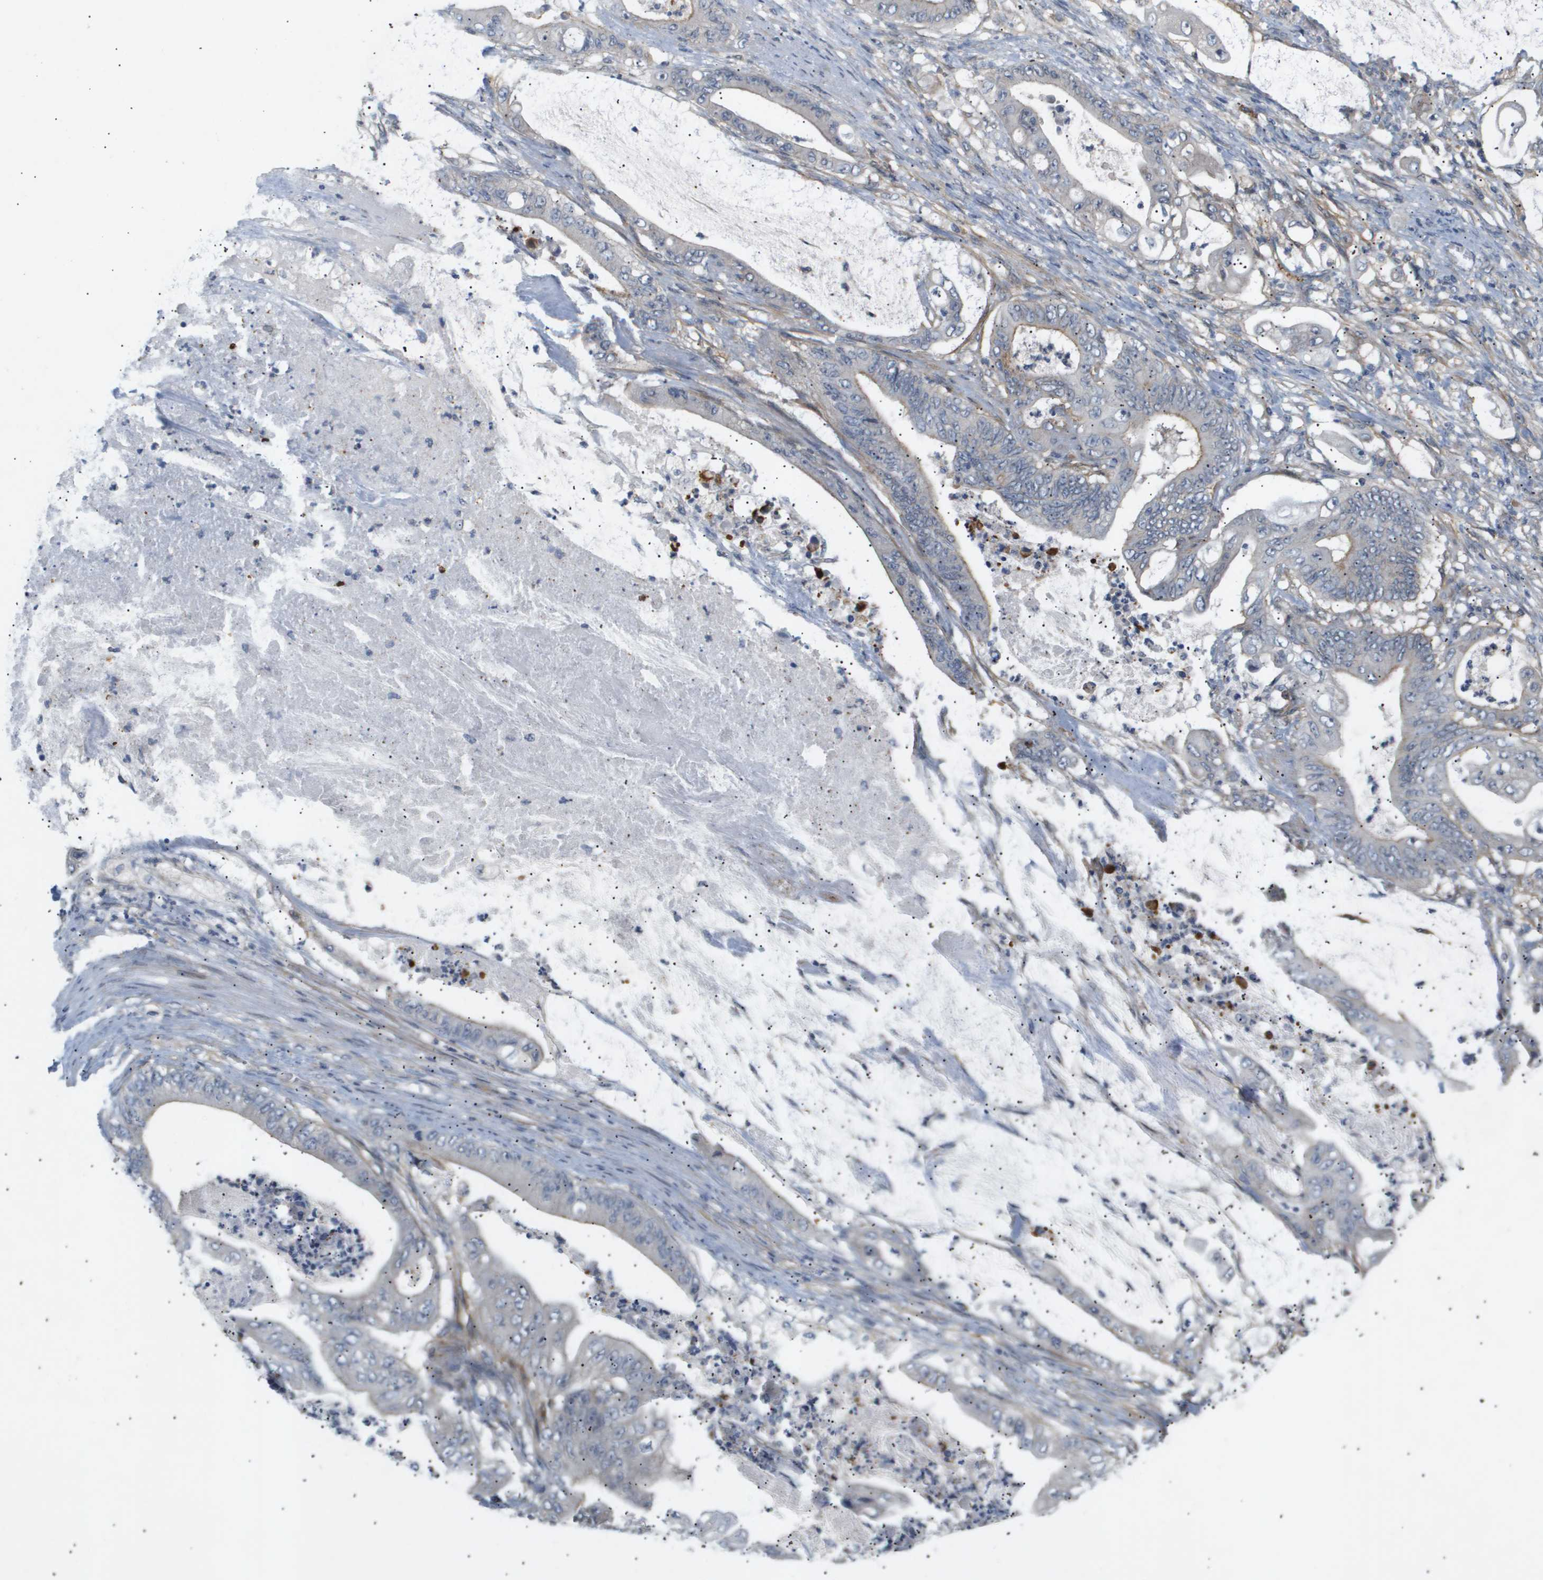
{"staining": {"intensity": "negative", "quantity": "none", "location": "none"}, "tissue": "stomach cancer", "cell_type": "Tumor cells", "image_type": "cancer", "snomed": [{"axis": "morphology", "description": "Adenocarcinoma, NOS"}, {"axis": "topography", "description": "Stomach"}], "caption": "The immunohistochemistry image has no significant expression in tumor cells of stomach cancer (adenocarcinoma) tissue. The staining is performed using DAB (3,3'-diaminobenzidine) brown chromogen with nuclei counter-stained in using hematoxylin.", "gene": "CORO2B", "patient": {"sex": "female", "age": 73}}